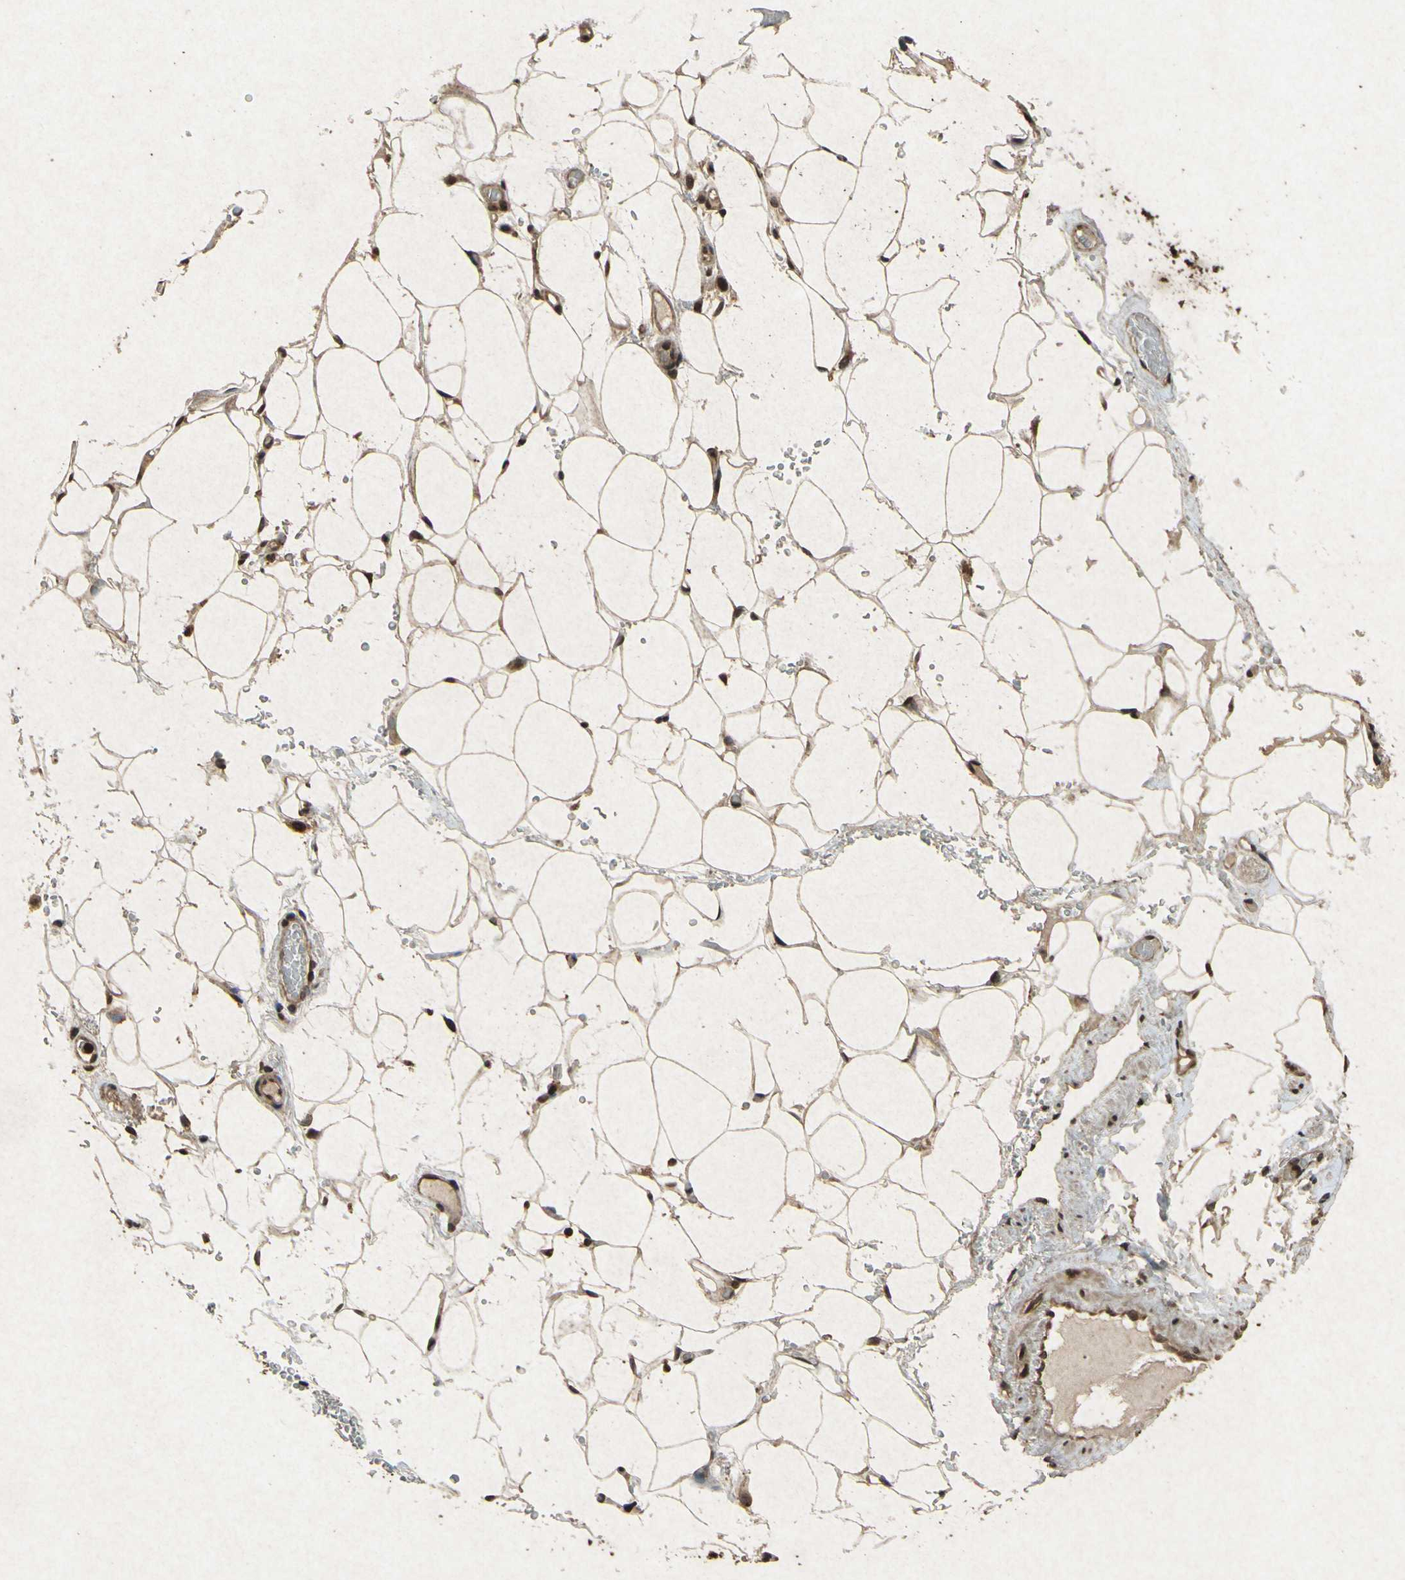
{"staining": {"intensity": "strong", "quantity": ">75%", "location": "cytoplasmic/membranous,nuclear"}, "tissue": "adipose tissue", "cell_type": "Adipocytes", "image_type": "normal", "snomed": [{"axis": "morphology", "description": "Normal tissue, NOS"}, {"axis": "topography", "description": "Peripheral nerve tissue"}], "caption": "Normal adipose tissue displays strong cytoplasmic/membranous,nuclear expression in approximately >75% of adipocytes.", "gene": "ATP6V1H", "patient": {"sex": "male", "age": 70}}